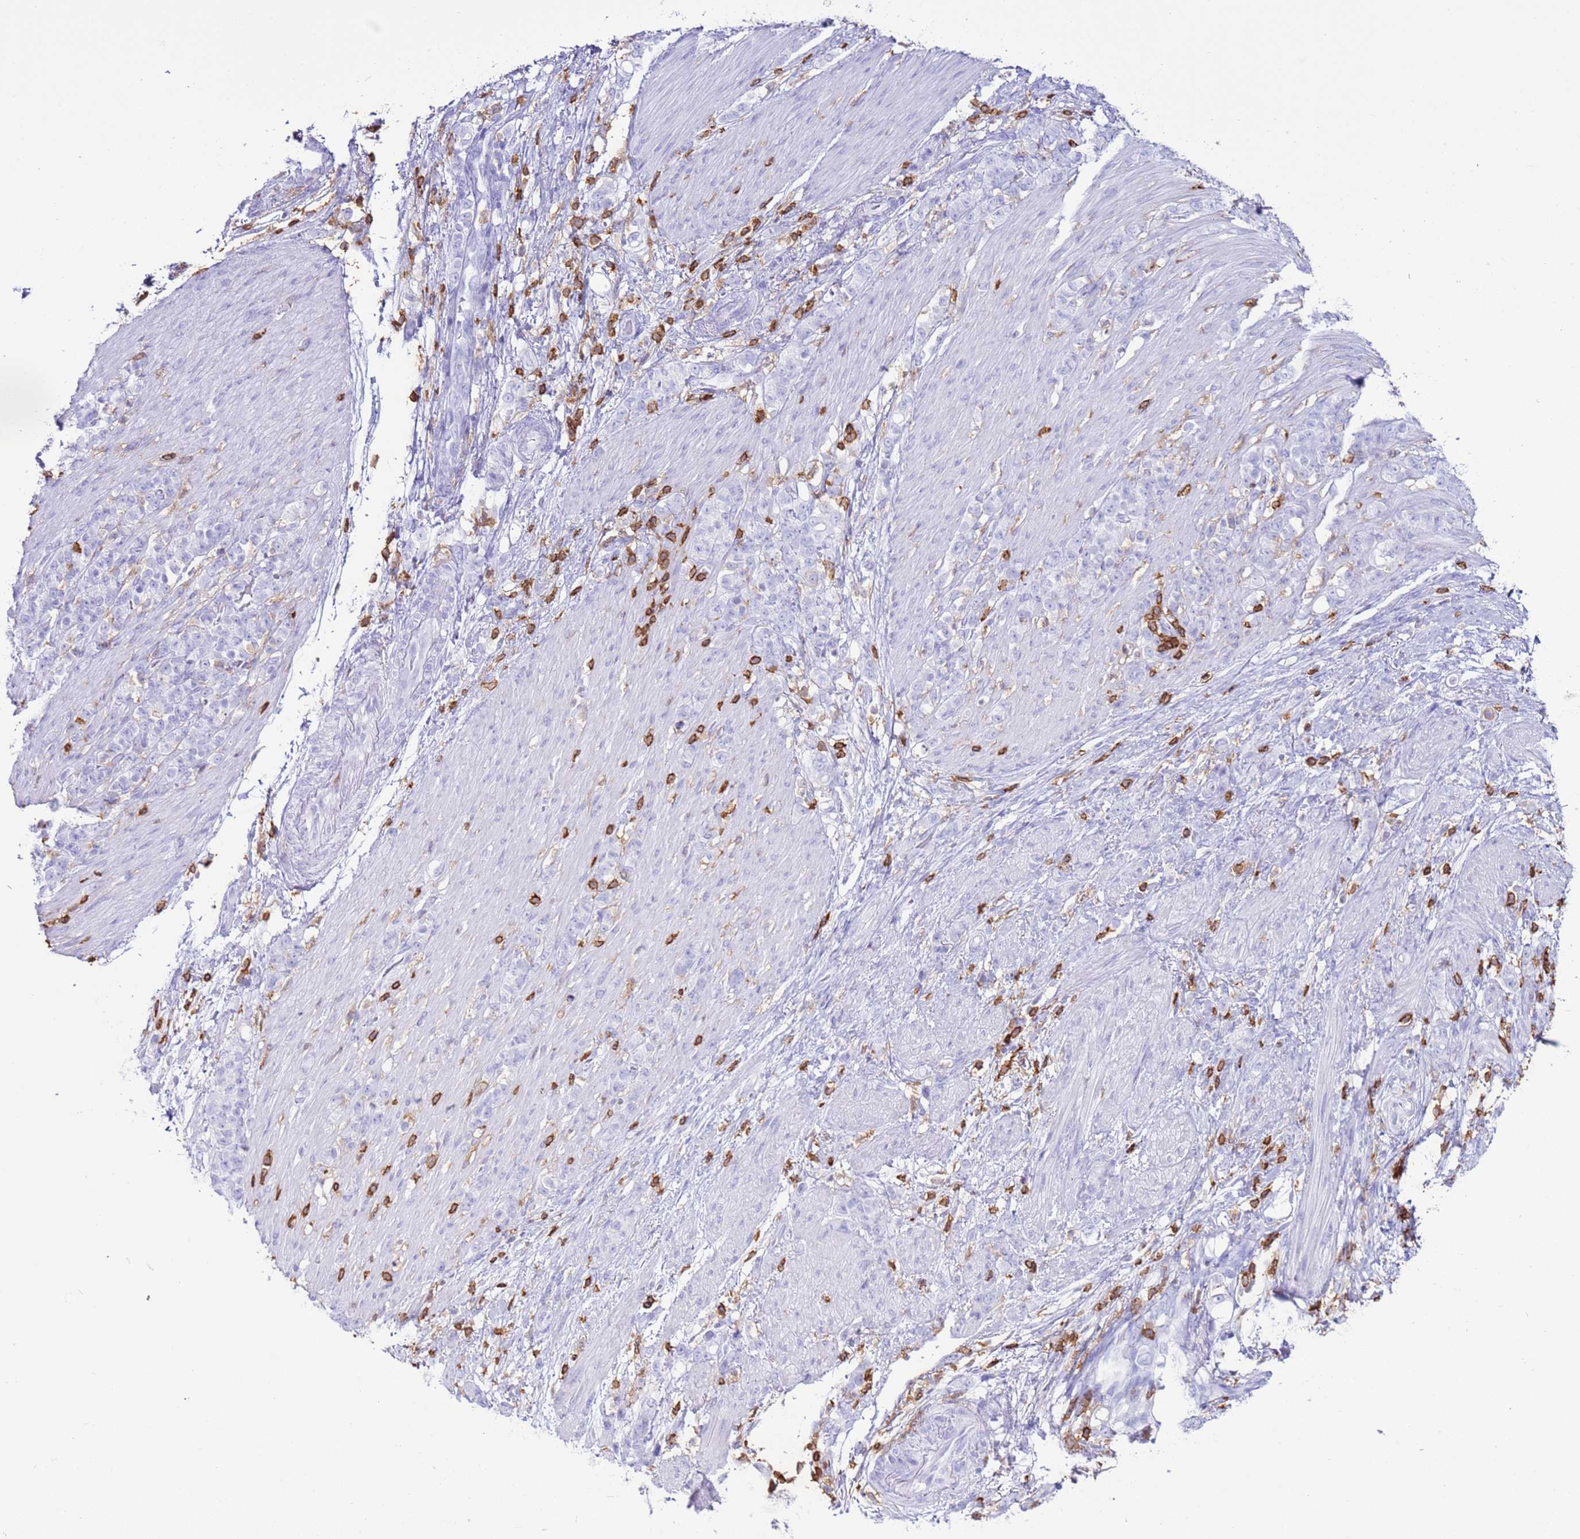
{"staining": {"intensity": "negative", "quantity": "none", "location": "none"}, "tissue": "stomach cancer", "cell_type": "Tumor cells", "image_type": "cancer", "snomed": [{"axis": "morphology", "description": "Adenocarcinoma, NOS"}, {"axis": "topography", "description": "Stomach"}], "caption": "Tumor cells show no significant positivity in stomach cancer. Nuclei are stained in blue.", "gene": "IRF5", "patient": {"sex": "female", "age": 79}}